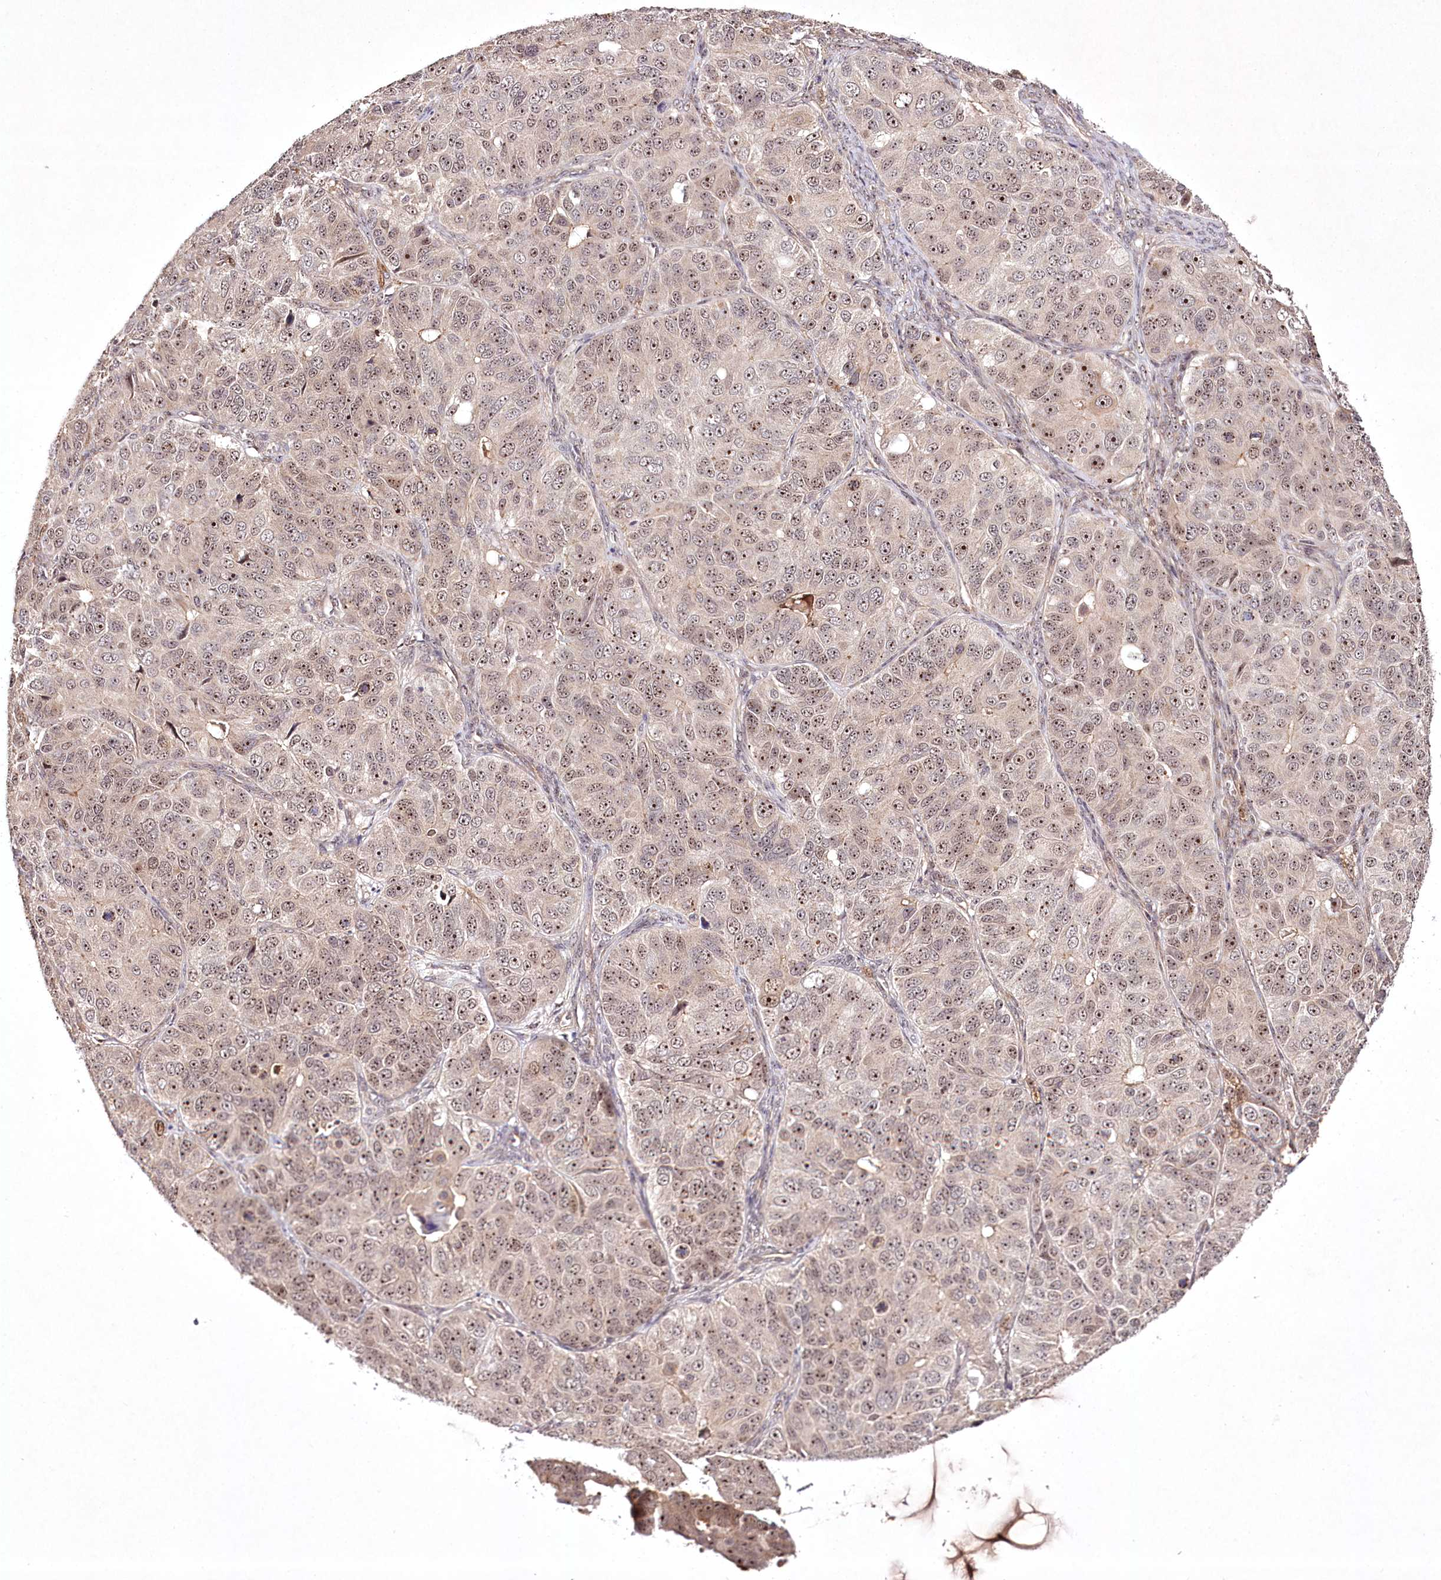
{"staining": {"intensity": "moderate", "quantity": "25%-75%", "location": "nuclear"}, "tissue": "ovarian cancer", "cell_type": "Tumor cells", "image_type": "cancer", "snomed": [{"axis": "morphology", "description": "Carcinoma, endometroid"}, {"axis": "topography", "description": "Ovary"}], "caption": "IHC micrograph of human ovarian cancer (endometroid carcinoma) stained for a protein (brown), which shows medium levels of moderate nuclear positivity in approximately 25%-75% of tumor cells.", "gene": "CCDC59", "patient": {"sex": "female", "age": 51}}